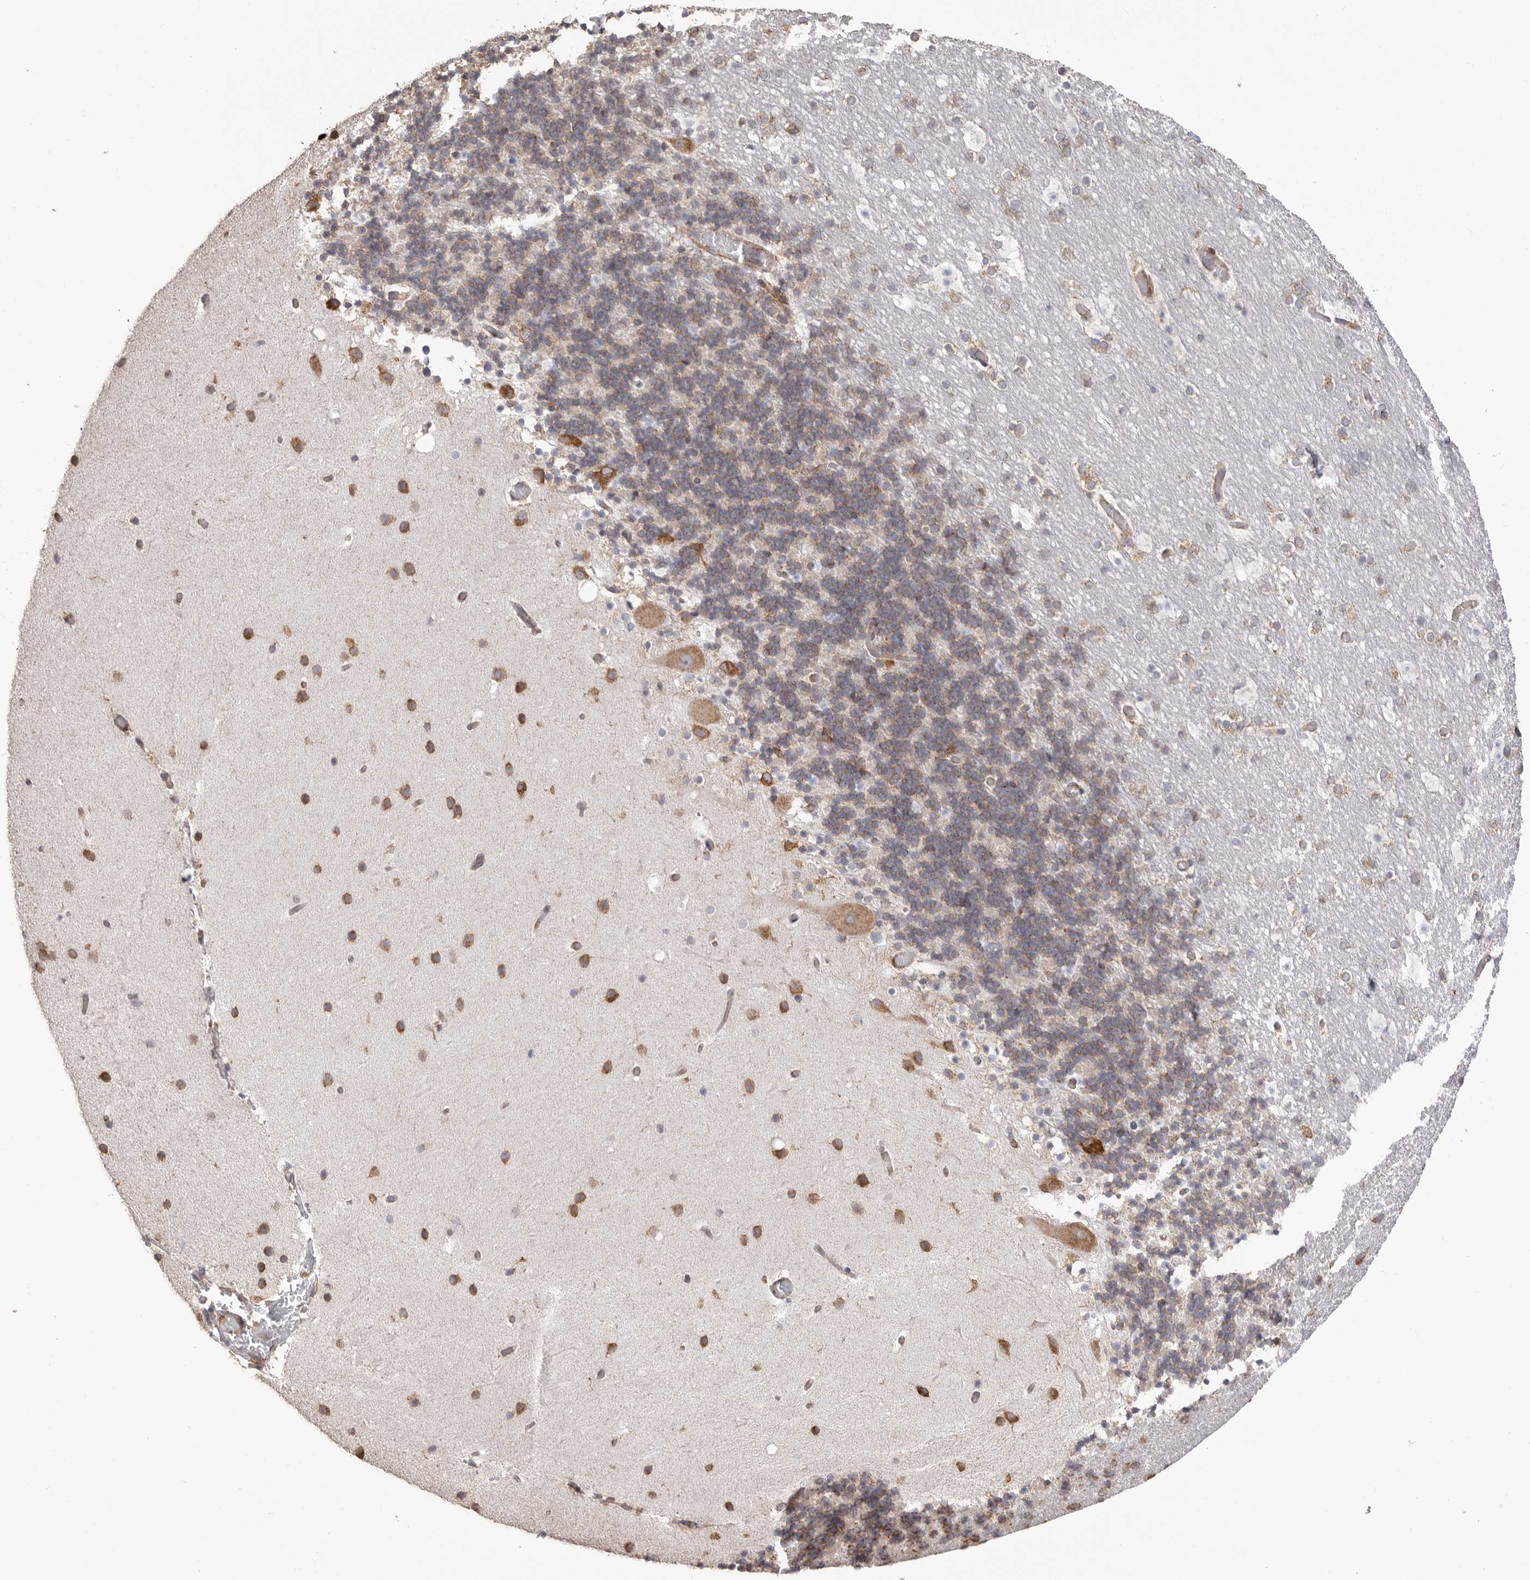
{"staining": {"intensity": "moderate", "quantity": "25%-75%", "location": "cytoplasmic/membranous"}, "tissue": "cerebellum", "cell_type": "Cells in granular layer", "image_type": "normal", "snomed": [{"axis": "morphology", "description": "Normal tissue, NOS"}, {"axis": "topography", "description": "Cerebellum"}], "caption": "Immunohistochemistry (IHC) micrograph of unremarkable human cerebellum stained for a protein (brown), which reveals medium levels of moderate cytoplasmic/membranous staining in approximately 25%-75% of cells in granular layer.", "gene": "SERBP1", "patient": {"sex": "male", "age": 57}}